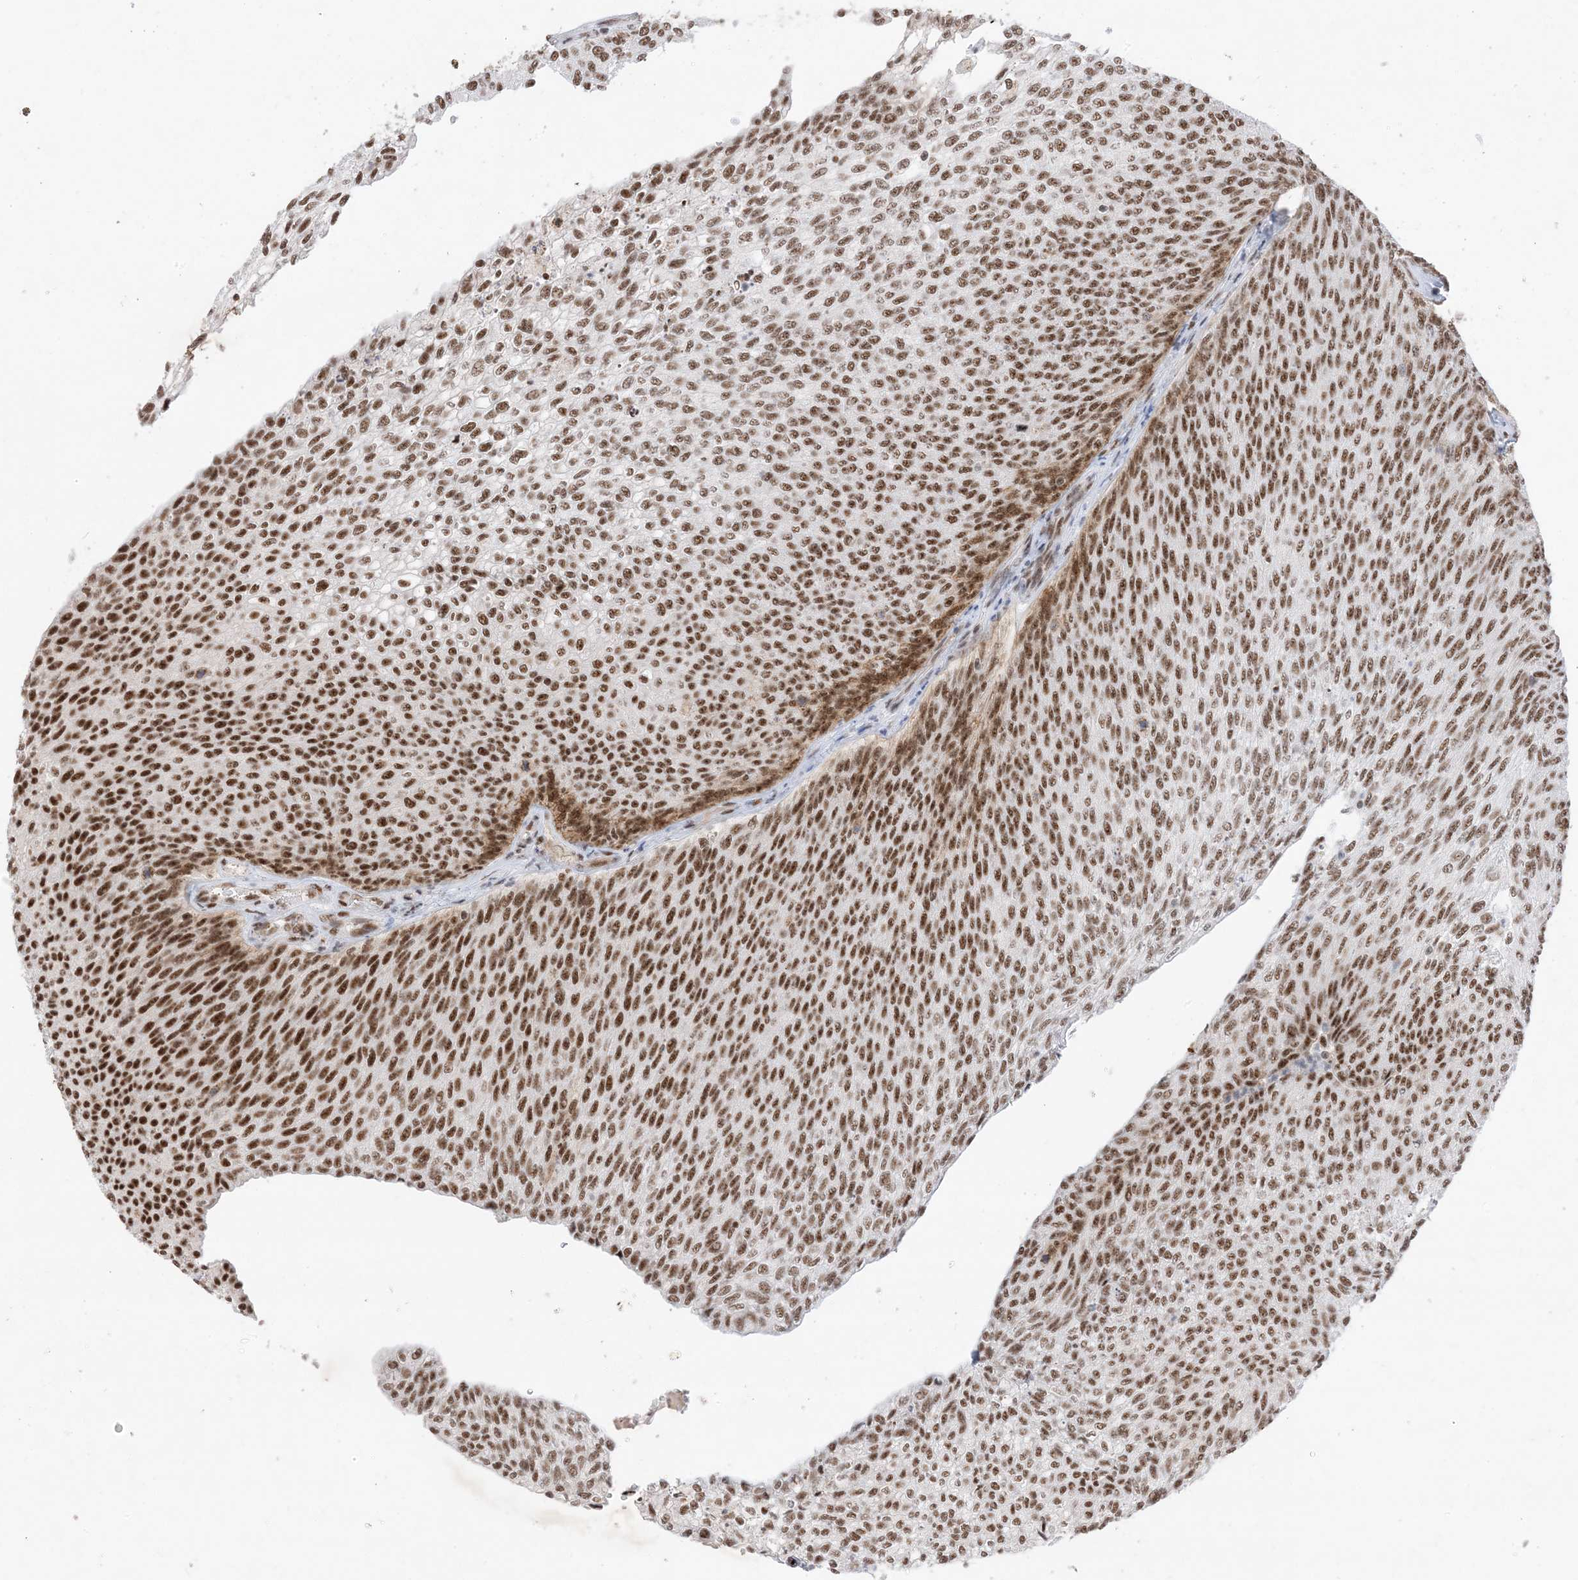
{"staining": {"intensity": "strong", "quantity": ">75%", "location": "nuclear"}, "tissue": "urothelial cancer", "cell_type": "Tumor cells", "image_type": "cancer", "snomed": [{"axis": "morphology", "description": "Urothelial carcinoma, Low grade"}, {"axis": "topography", "description": "Urinary bladder"}], "caption": "Strong nuclear positivity is present in about >75% of tumor cells in urothelial cancer.", "gene": "SF3A3", "patient": {"sex": "female", "age": 79}}